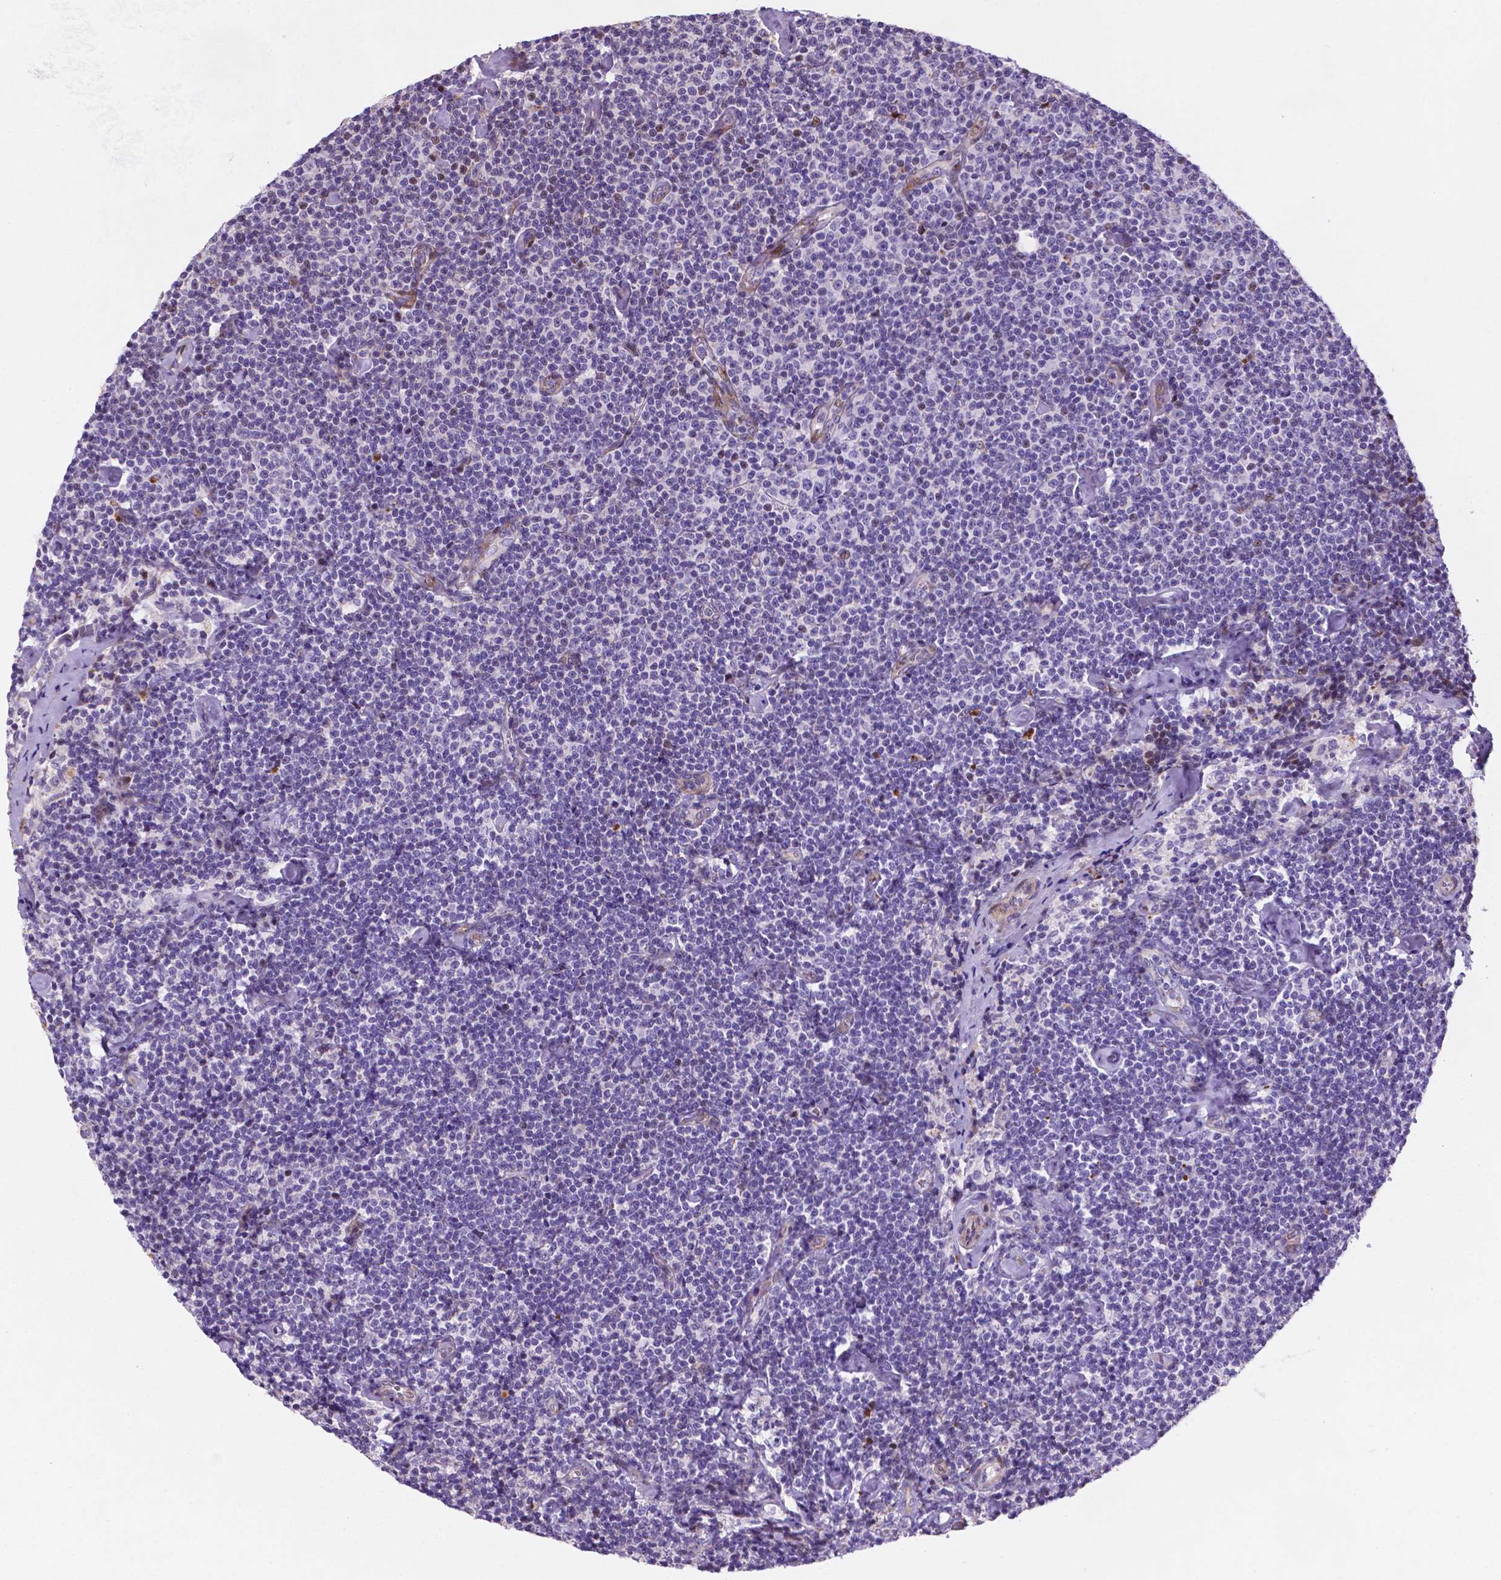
{"staining": {"intensity": "negative", "quantity": "none", "location": "none"}, "tissue": "lymphoma", "cell_type": "Tumor cells", "image_type": "cancer", "snomed": [{"axis": "morphology", "description": "Malignant lymphoma, non-Hodgkin's type, Low grade"}, {"axis": "topography", "description": "Lymph node"}], "caption": "Micrograph shows no protein staining in tumor cells of lymphoma tissue.", "gene": "TM4SF20", "patient": {"sex": "male", "age": 81}}